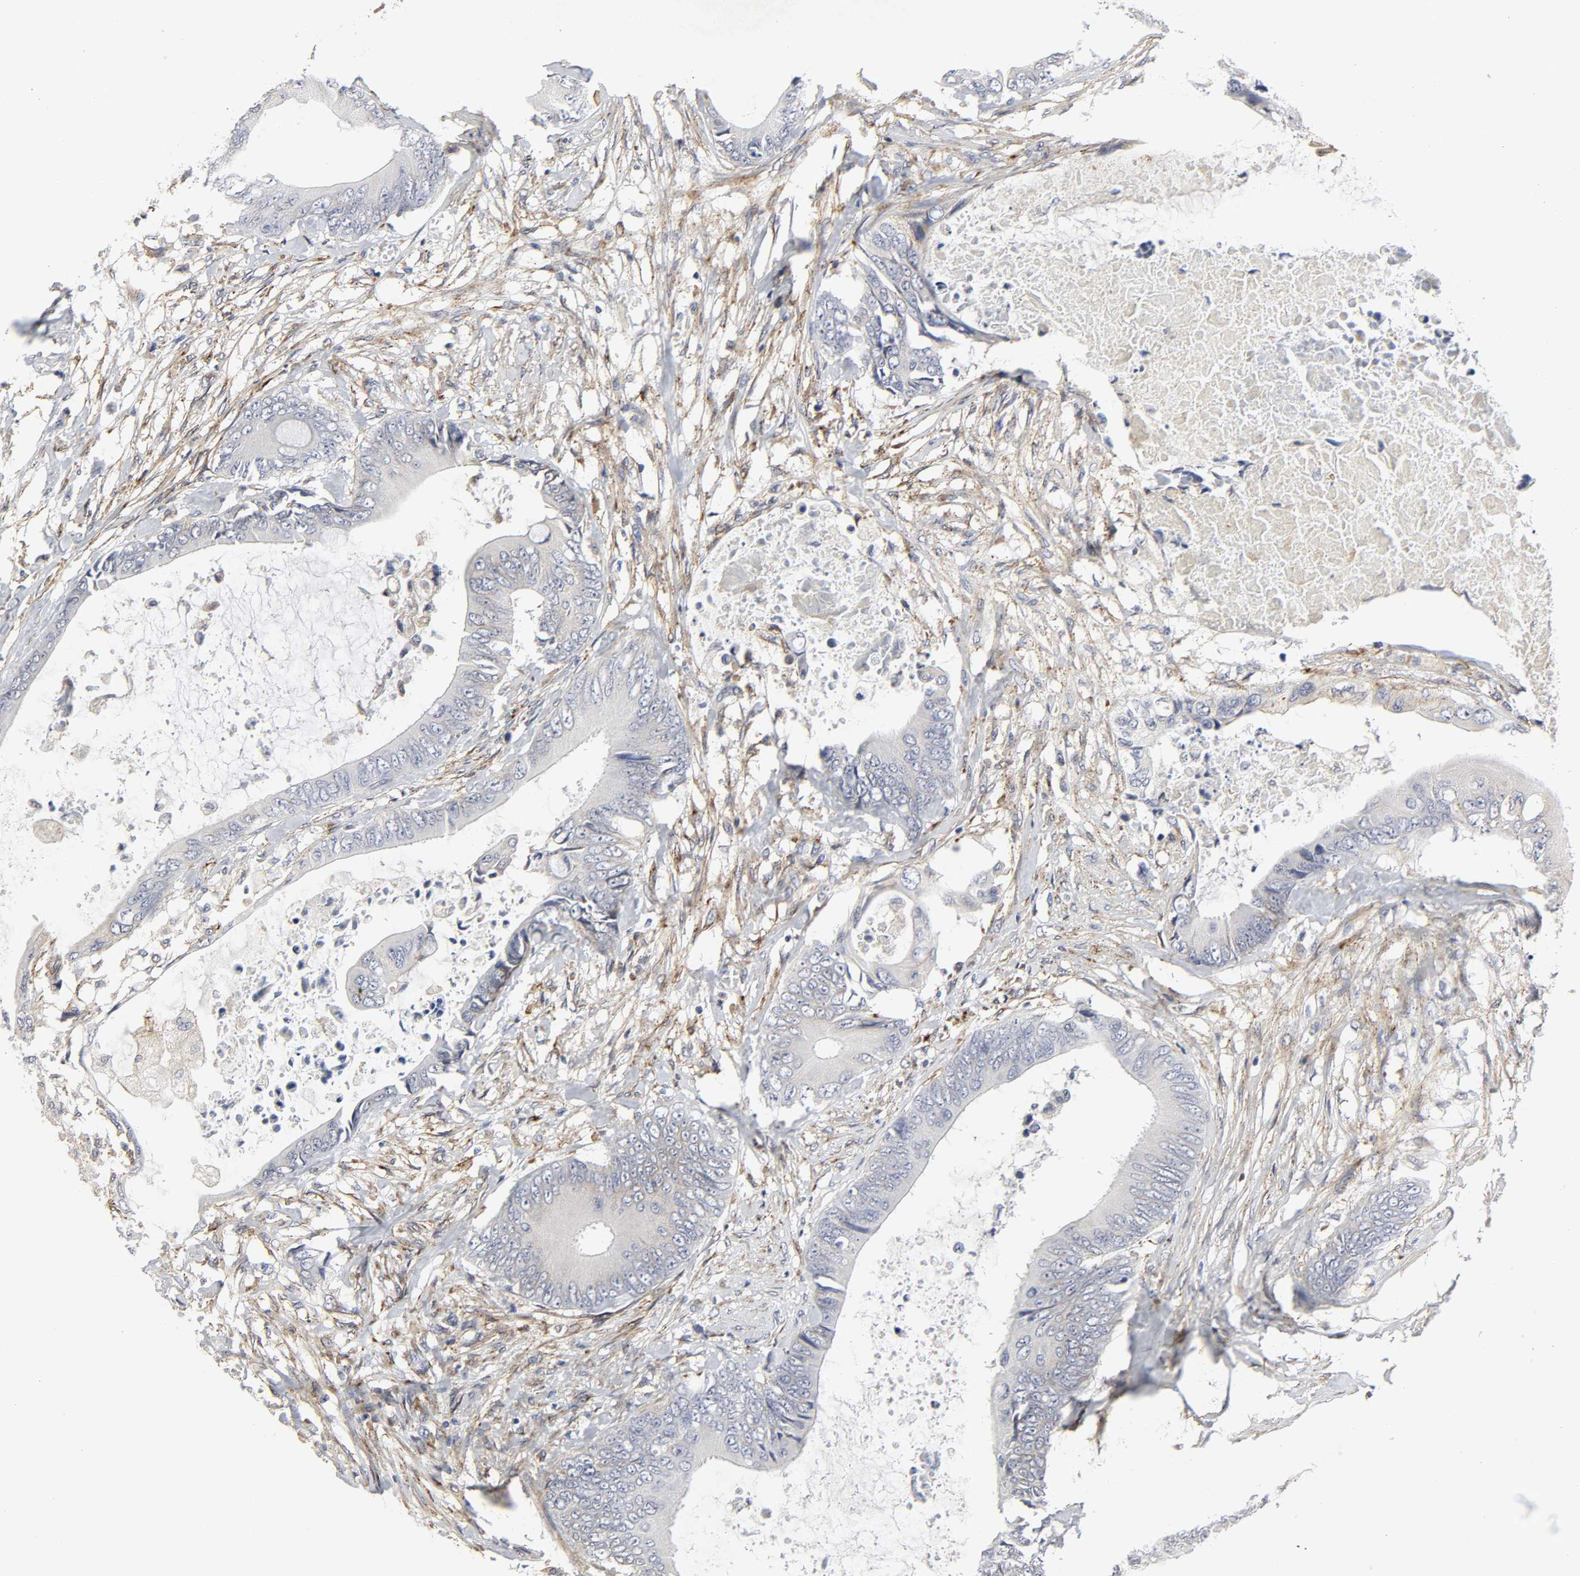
{"staining": {"intensity": "negative", "quantity": "none", "location": "none"}, "tissue": "colorectal cancer", "cell_type": "Tumor cells", "image_type": "cancer", "snomed": [{"axis": "morphology", "description": "Normal tissue, NOS"}, {"axis": "morphology", "description": "Adenocarcinoma, NOS"}, {"axis": "topography", "description": "Rectum"}, {"axis": "topography", "description": "Peripheral nerve tissue"}], "caption": "Tumor cells show no significant protein positivity in colorectal adenocarcinoma. (DAB IHC, high magnification).", "gene": "LRP1", "patient": {"sex": "female", "age": 77}}